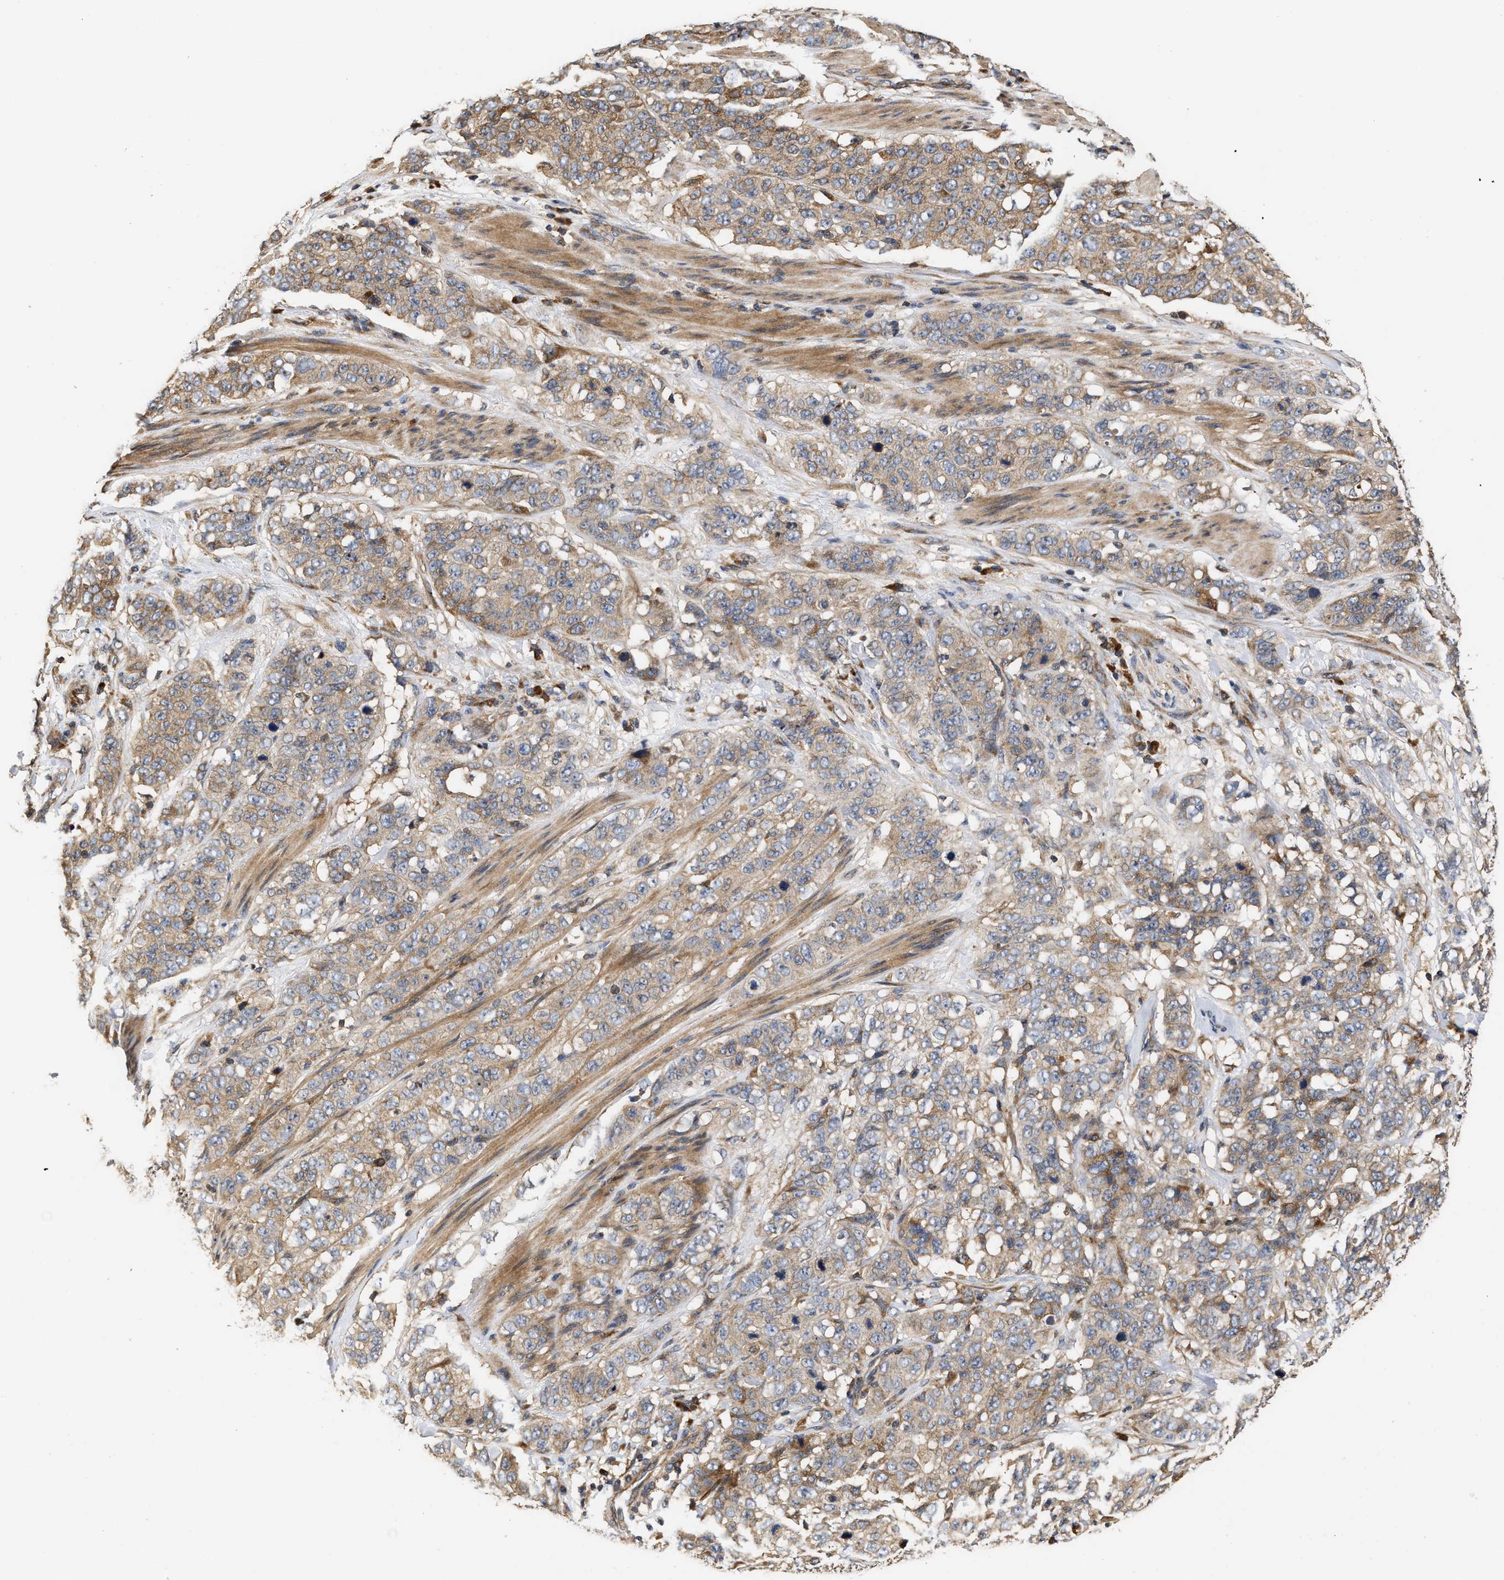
{"staining": {"intensity": "moderate", "quantity": "25%-75%", "location": "cytoplasmic/membranous"}, "tissue": "stomach cancer", "cell_type": "Tumor cells", "image_type": "cancer", "snomed": [{"axis": "morphology", "description": "Adenocarcinoma, NOS"}, {"axis": "topography", "description": "Stomach"}], "caption": "The immunohistochemical stain shows moderate cytoplasmic/membranous staining in tumor cells of stomach cancer tissue.", "gene": "CLIP2", "patient": {"sex": "male", "age": 48}}